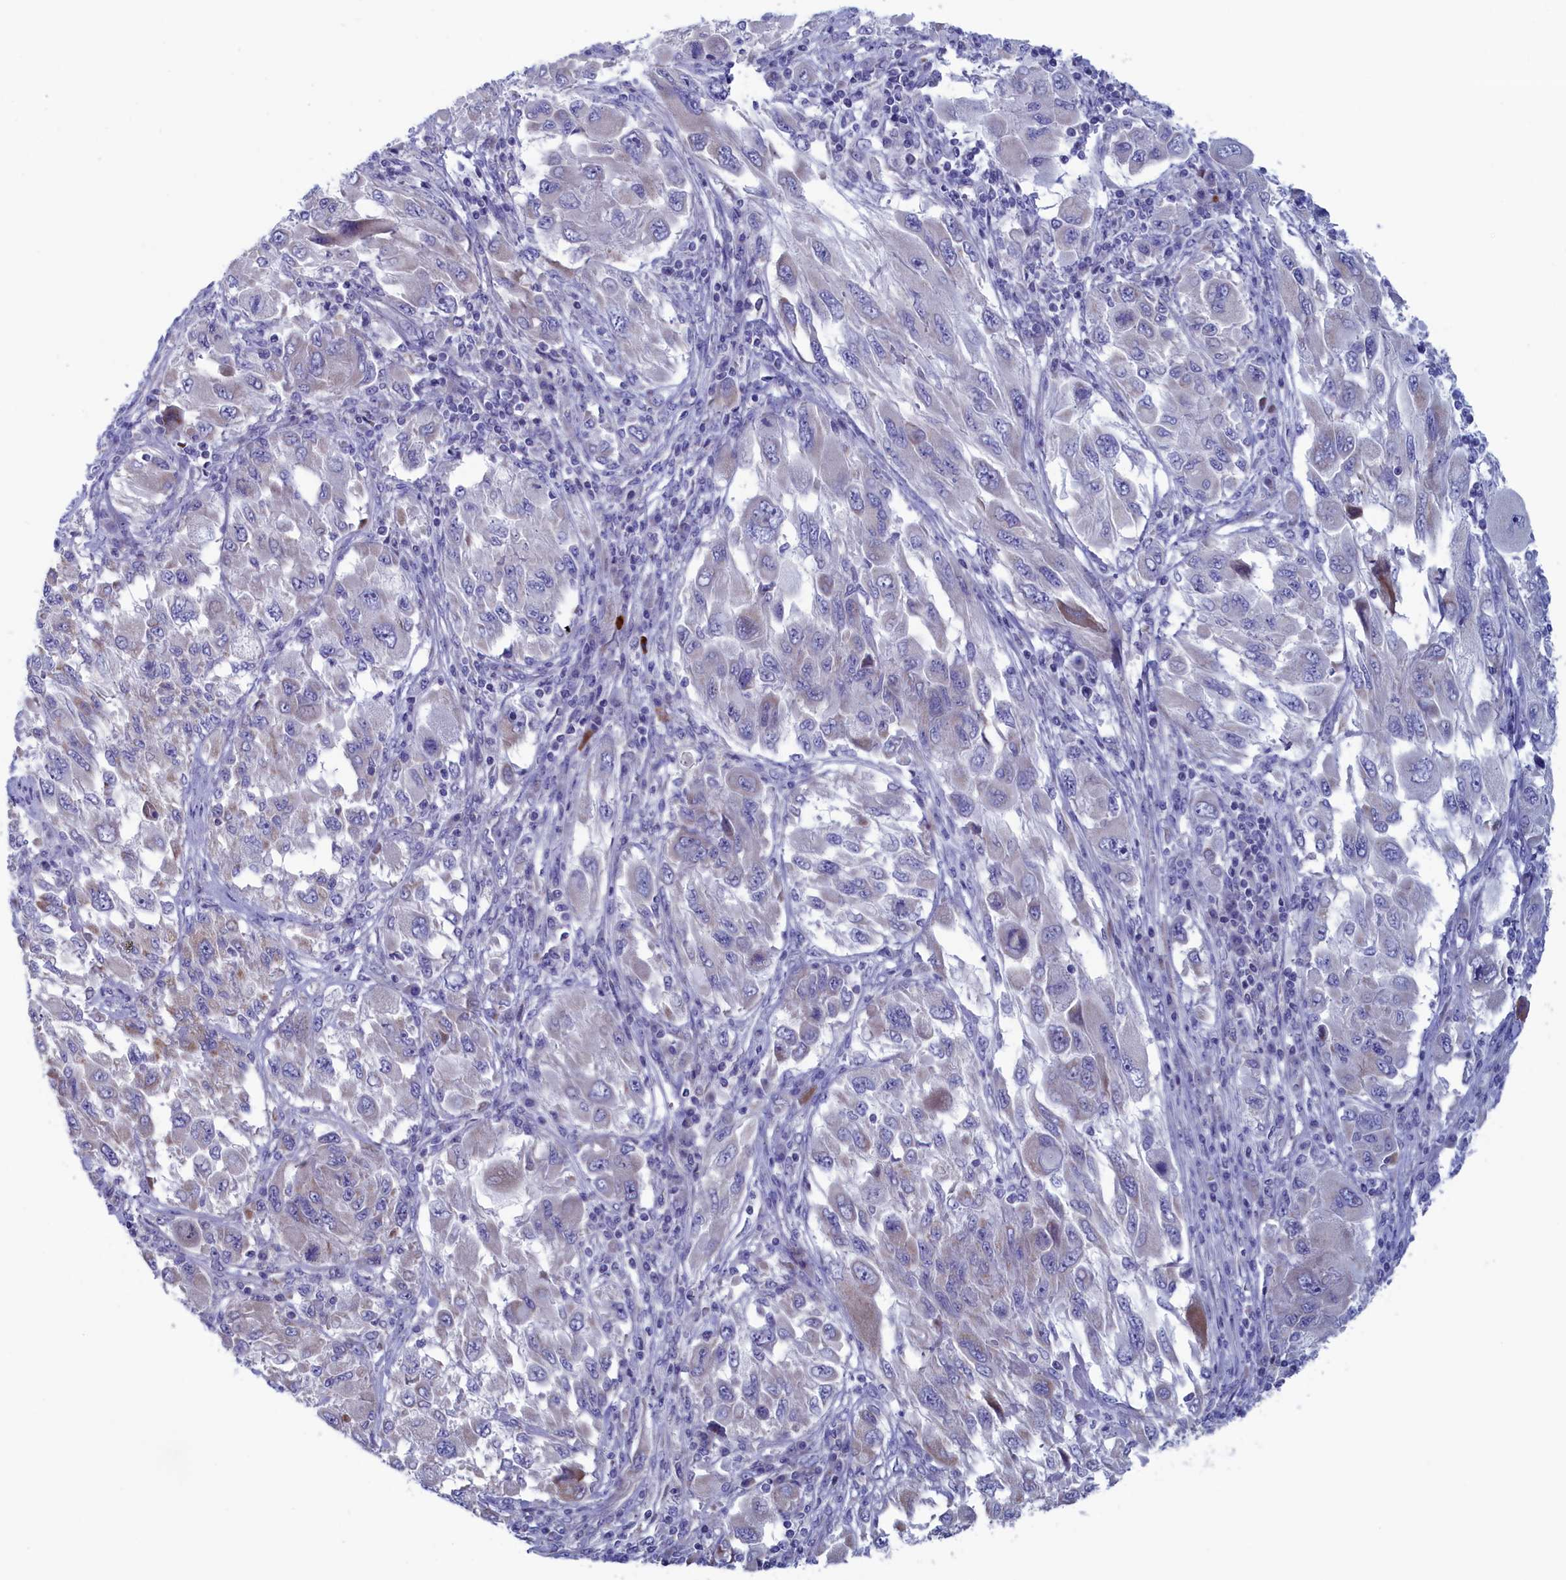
{"staining": {"intensity": "negative", "quantity": "none", "location": "none"}, "tissue": "melanoma", "cell_type": "Tumor cells", "image_type": "cancer", "snomed": [{"axis": "morphology", "description": "Malignant melanoma, NOS"}, {"axis": "topography", "description": "Skin"}], "caption": "Tumor cells are negative for brown protein staining in melanoma. (DAB immunohistochemistry visualized using brightfield microscopy, high magnification).", "gene": "NIBAN3", "patient": {"sex": "female", "age": 91}}